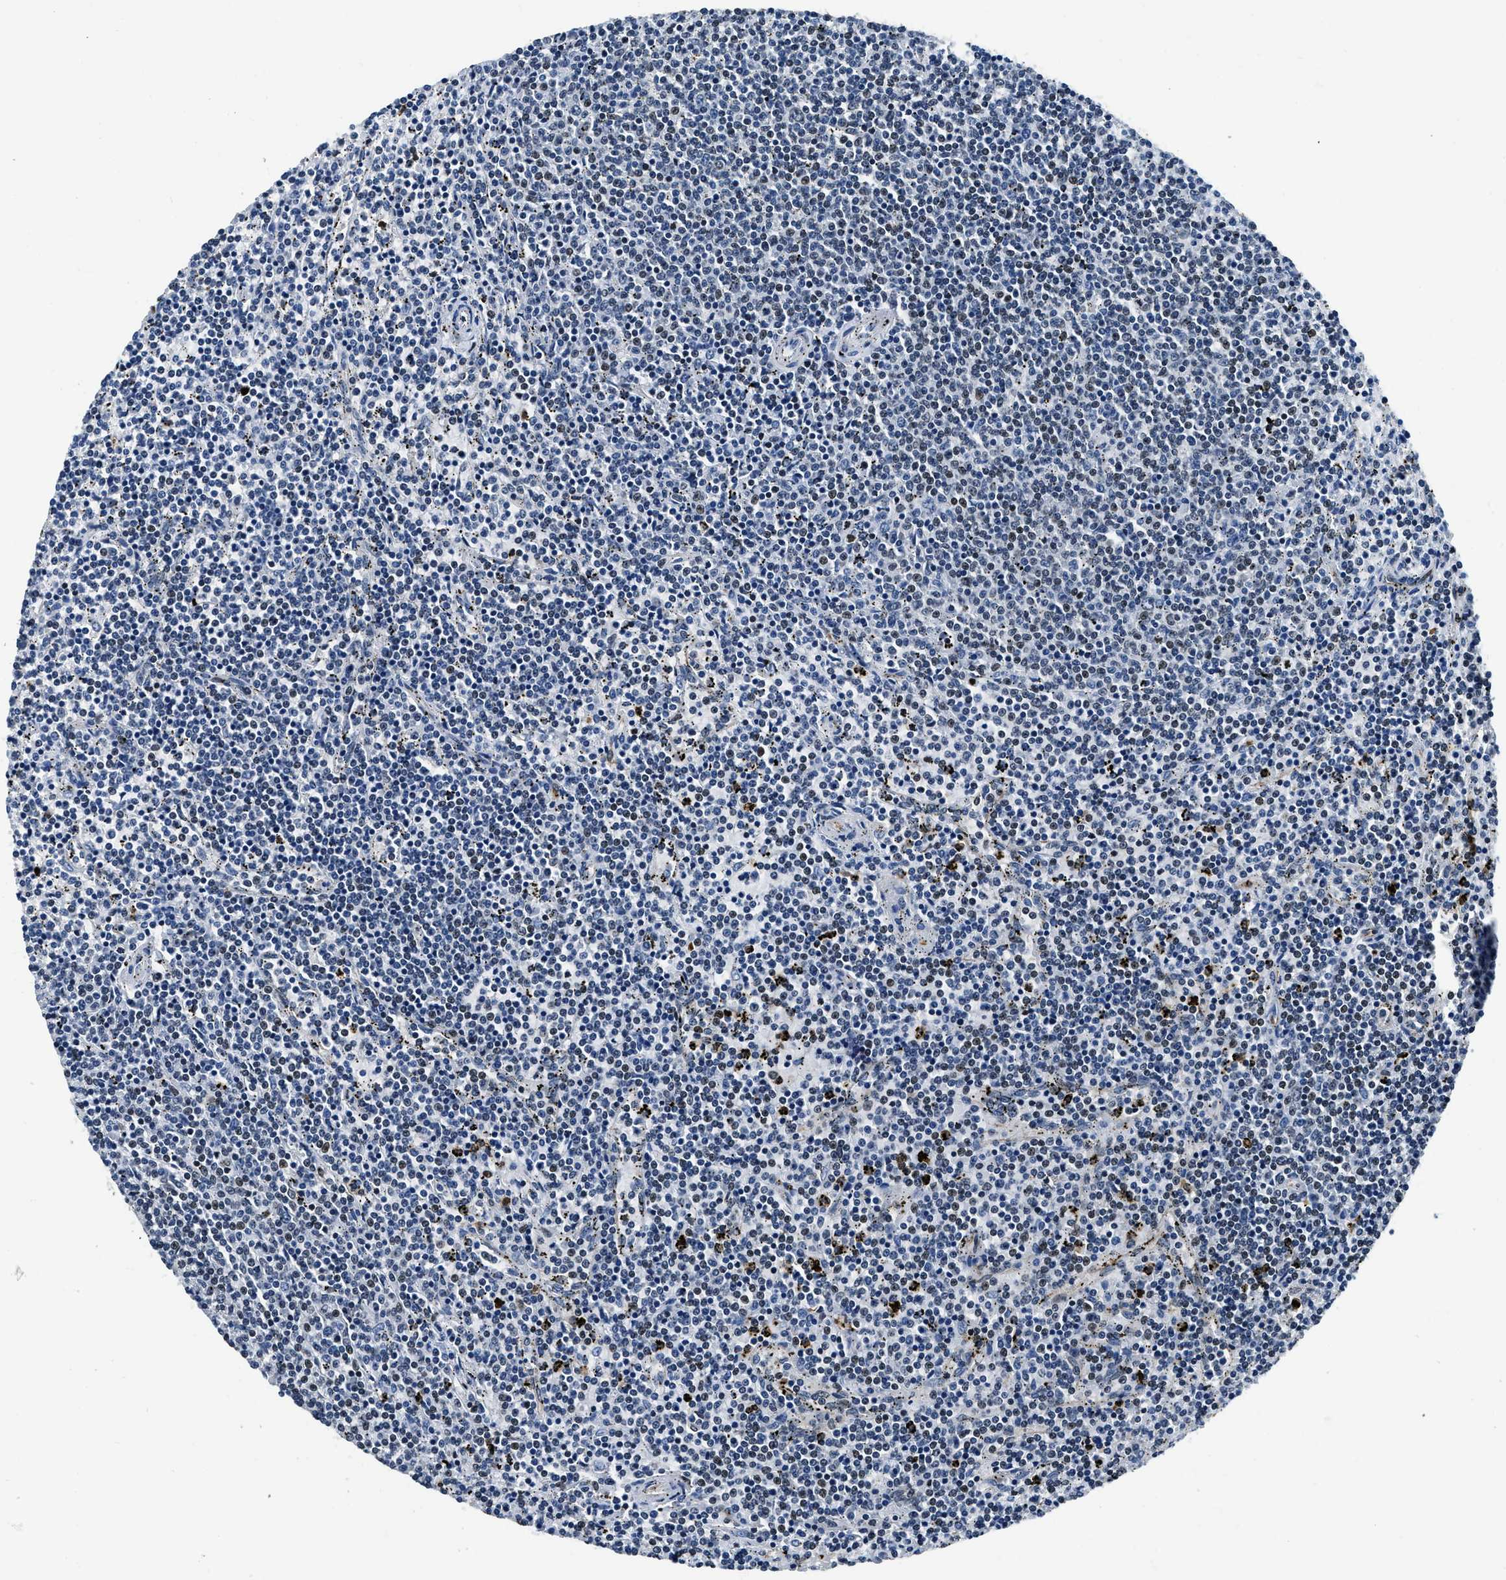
{"staining": {"intensity": "negative", "quantity": "none", "location": "none"}, "tissue": "lymphoma", "cell_type": "Tumor cells", "image_type": "cancer", "snomed": [{"axis": "morphology", "description": "Malignant lymphoma, non-Hodgkin's type, Low grade"}, {"axis": "topography", "description": "Spleen"}], "caption": "Tumor cells are negative for protein expression in human lymphoma.", "gene": "ZC3HC1", "patient": {"sex": "female", "age": 50}}